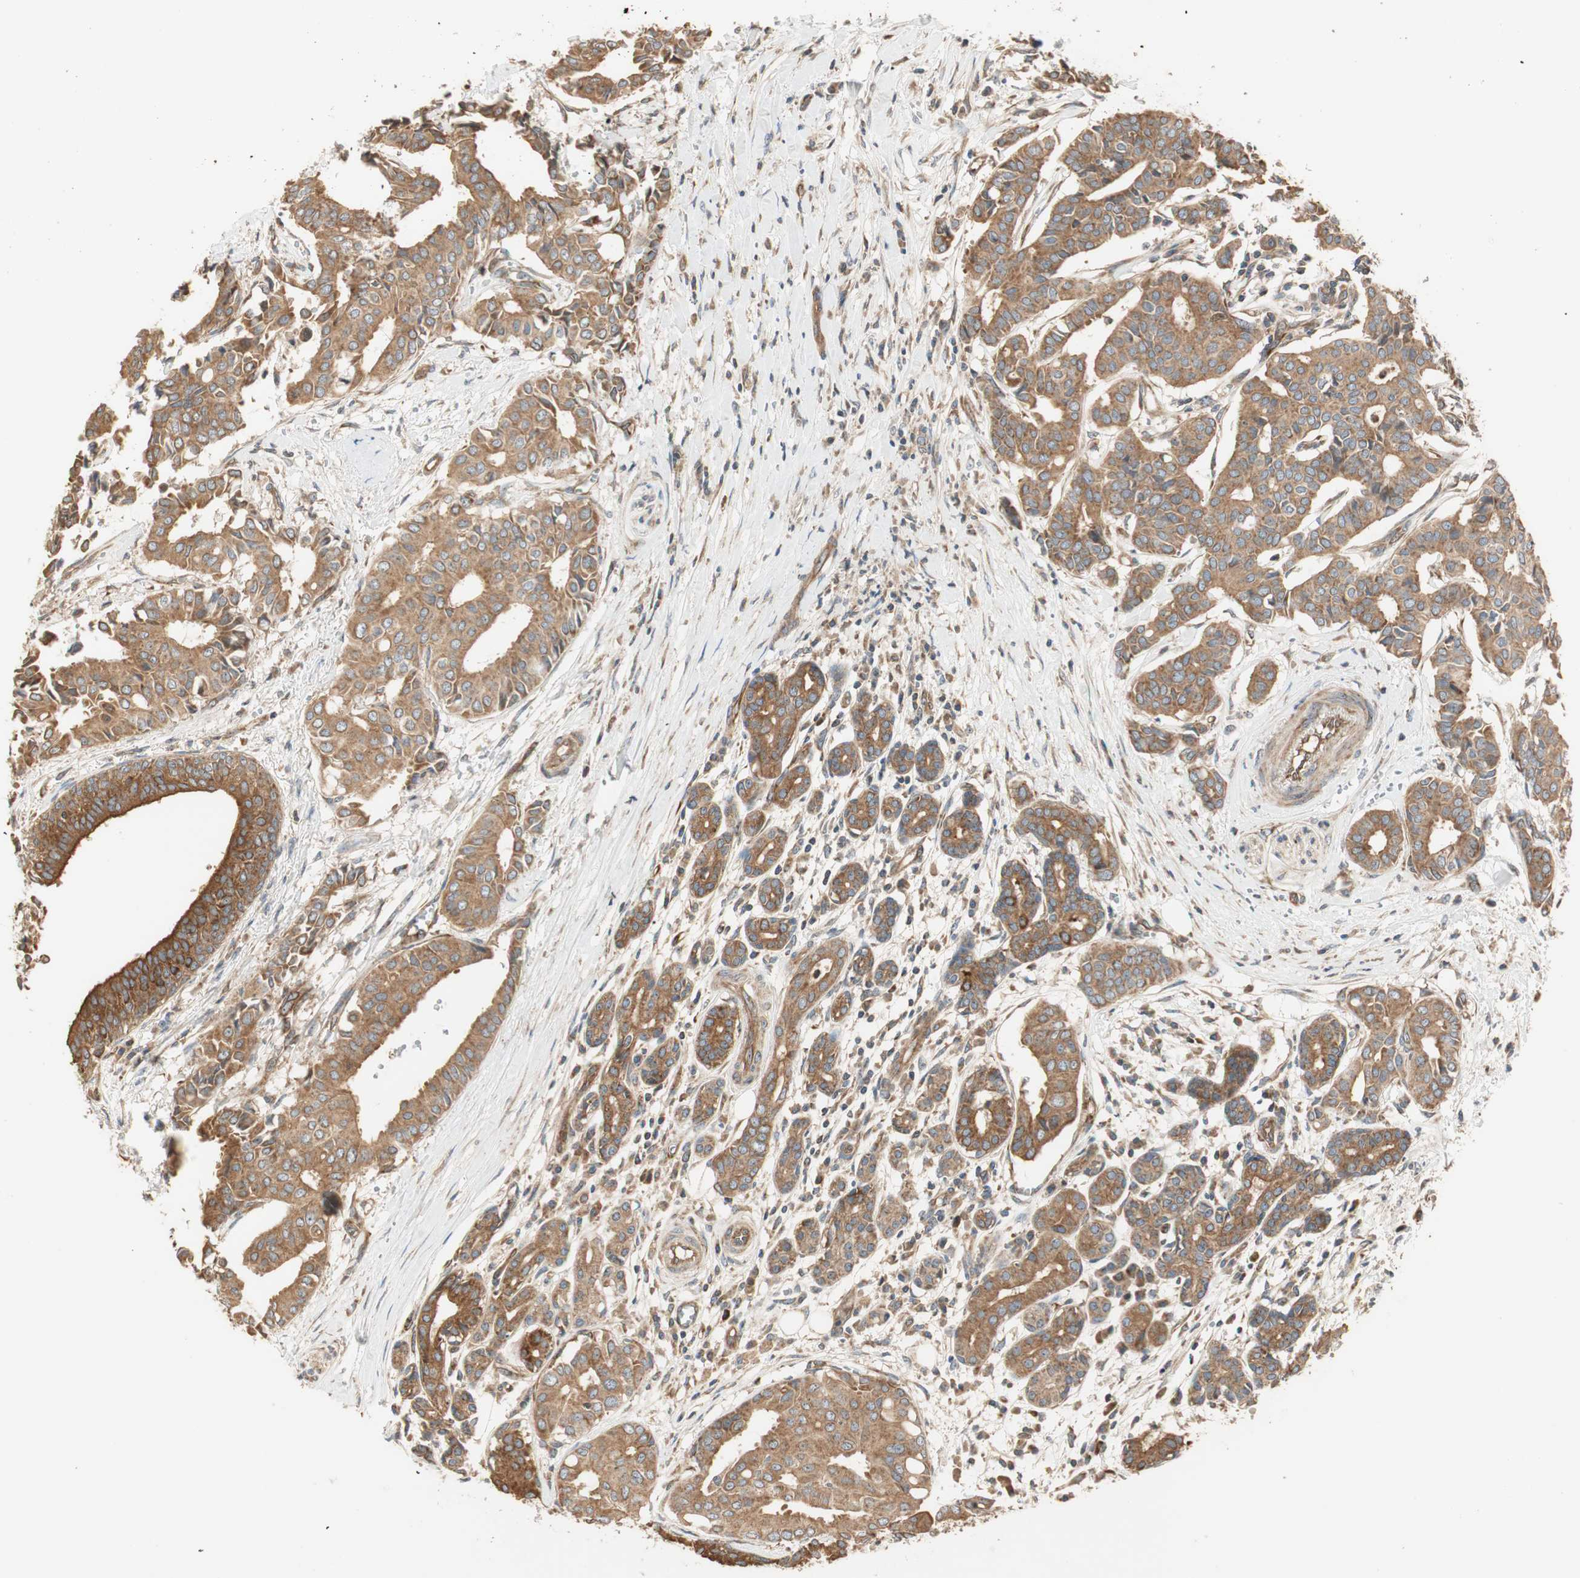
{"staining": {"intensity": "strong", "quantity": ">75%", "location": "cytoplasmic/membranous"}, "tissue": "head and neck cancer", "cell_type": "Tumor cells", "image_type": "cancer", "snomed": [{"axis": "morphology", "description": "Adenocarcinoma, NOS"}, {"axis": "topography", "description": "Salivary gland"}, {"axis": "topography", "description": "Head-Neck"}], "caption": "The histopathology image displays a brown stain indicating the presence of a protein in the cytoplasmic/membranous of tumor cells in adenocarcinoma (head and neck). Nuclei are stained in blue.", "gene": "CTTNBP2NL", "patient": {"sex": "female", "age": 59}}